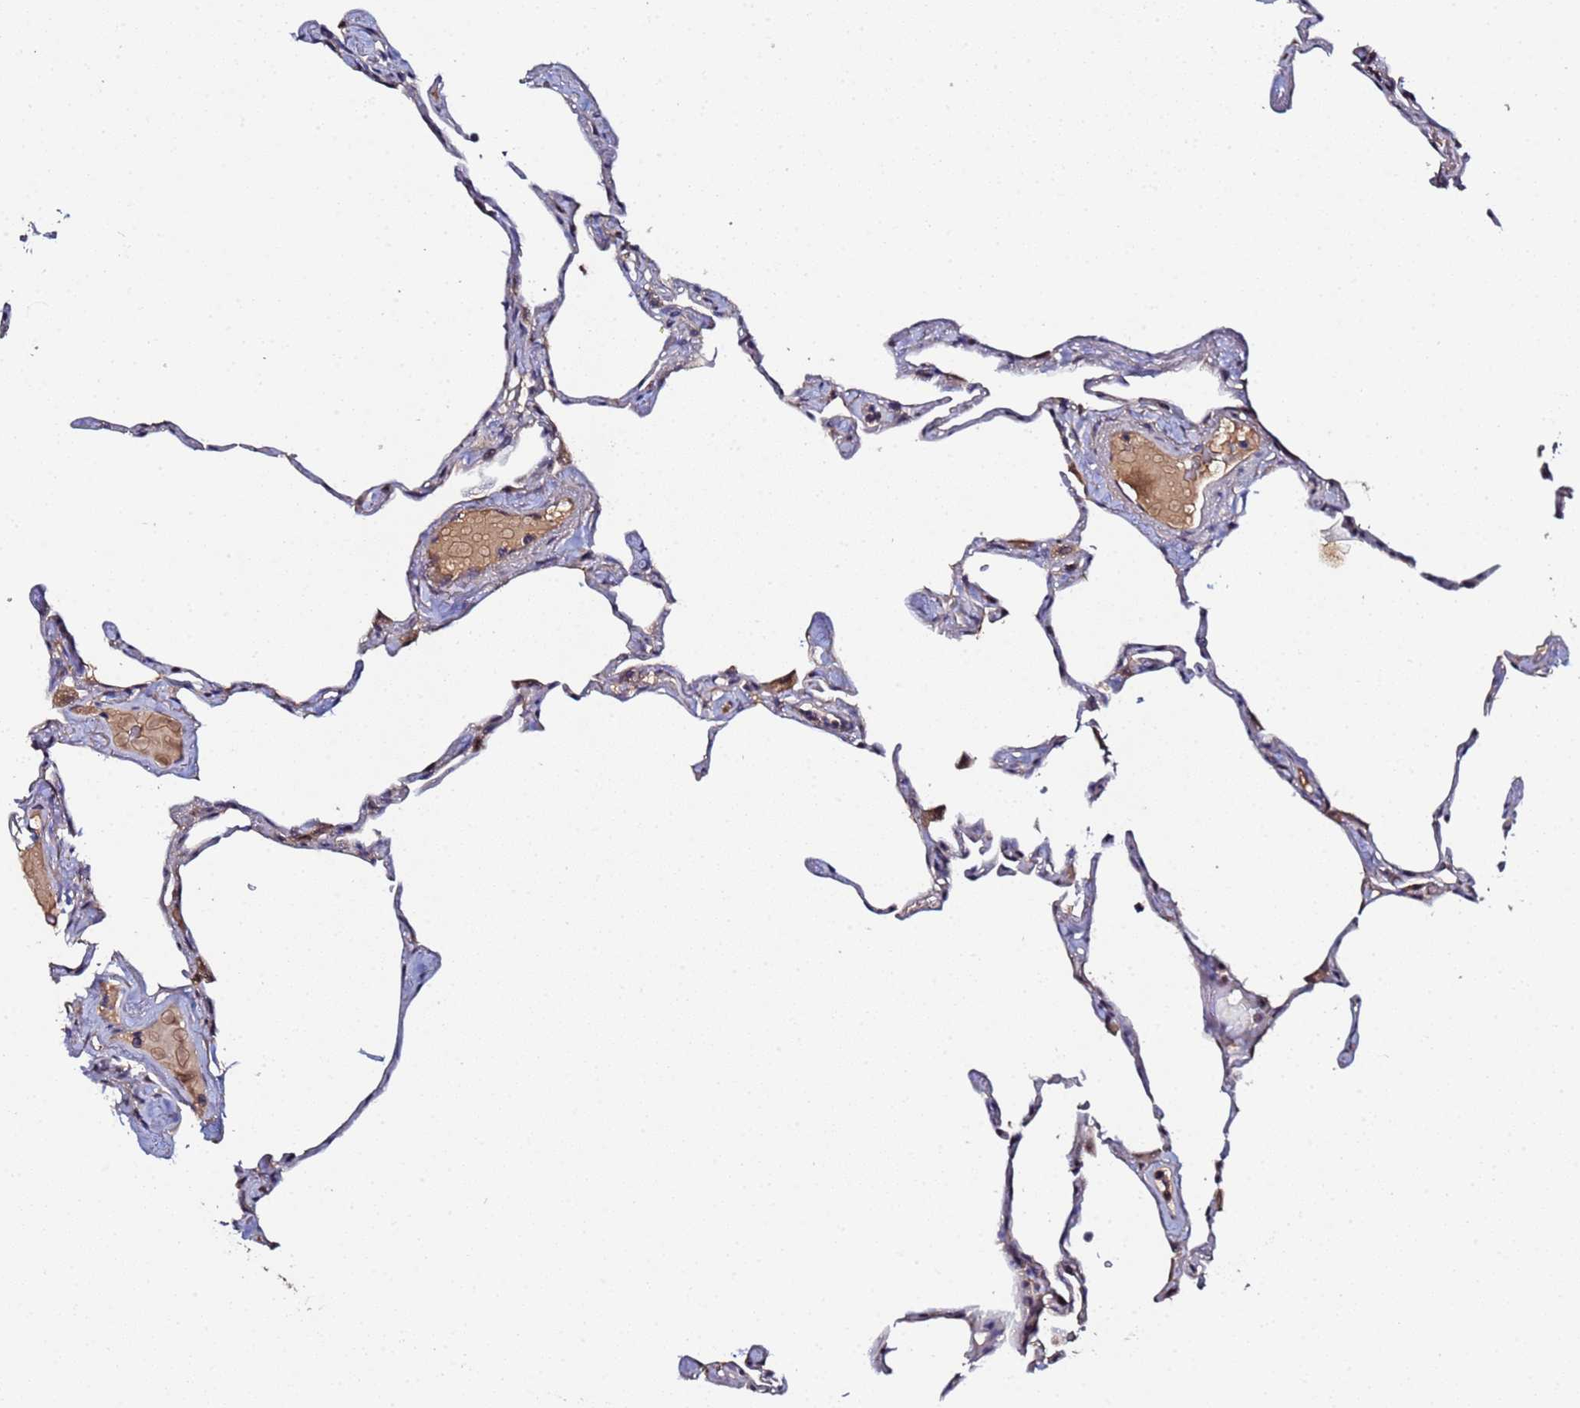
{"staining": {"intensity": "weak", "quantity": "<25%", "location": "cytoplasmic/membranous"}, "tissue": "lung", "cell_type": "Alveolar cells", "image_type": "normal", "snomed": [{"axis": "morphology", "description": "Normal tissue, NOS"}, {"axis": "topography", "description": "Lung"}], "caption": "Image shows no protein positivity in alveolar cells of normal lung.", "gene": "OSER1", "patient": {"sex": "male", "age": 65}}